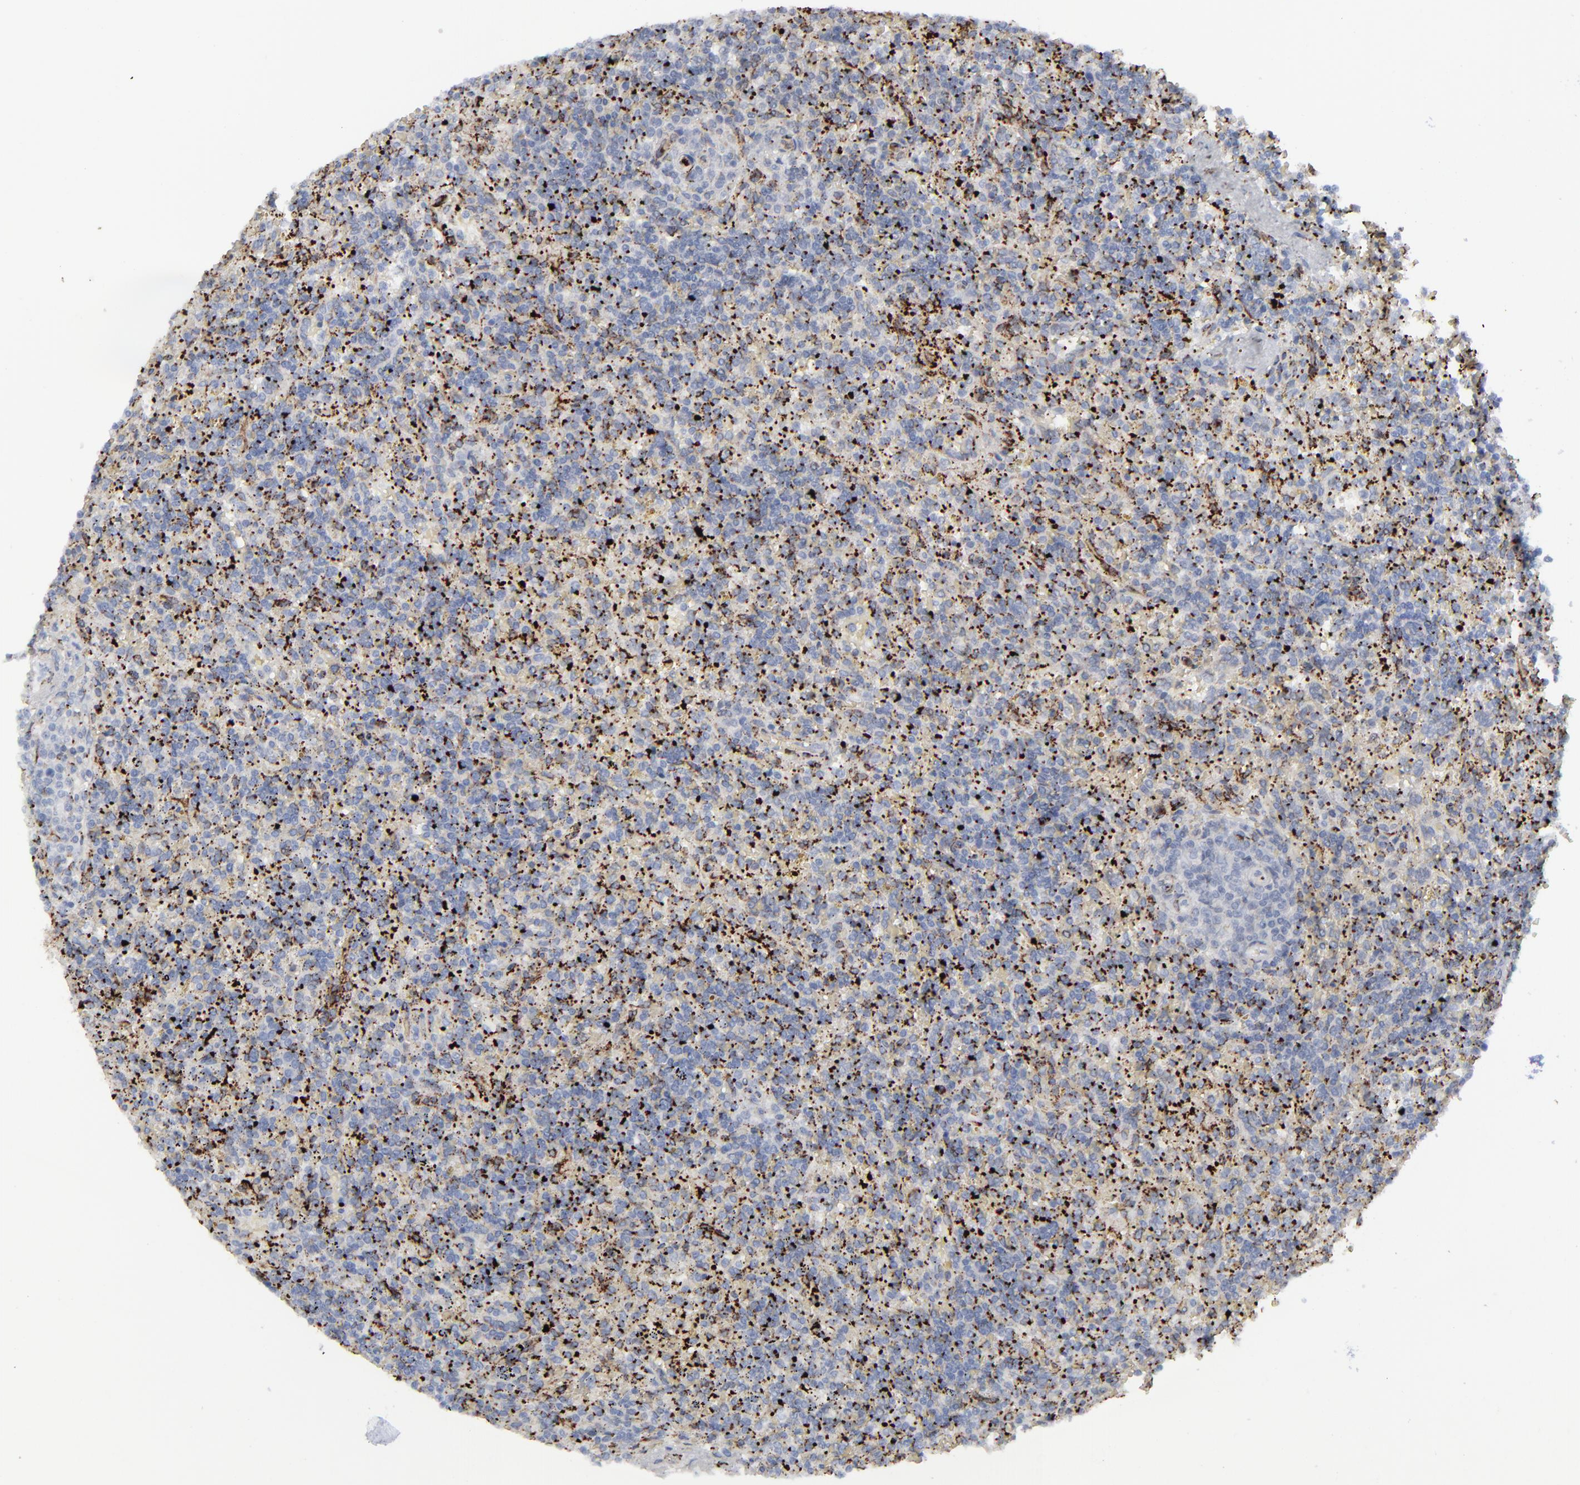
{"staining": {"intensity": "negative", "quantity": "none", "location": "none"}, "tissue": "lymphoma", "cell_type": "Tumor cells", "image_type": "cancer", "snomed": [{"axis": "morphology", "description": "Malignant lymphoma, non-Hodgkin's type, Low grade"}, {"axis": "topography", "description": "Spleen"}], "caption": "The immunohistochemistry (IHC) image has no significant positivity in tumor cells of lymphoma tissue.", "gene": "SPARC", "patient": {"sex": "male", "age": 67}}